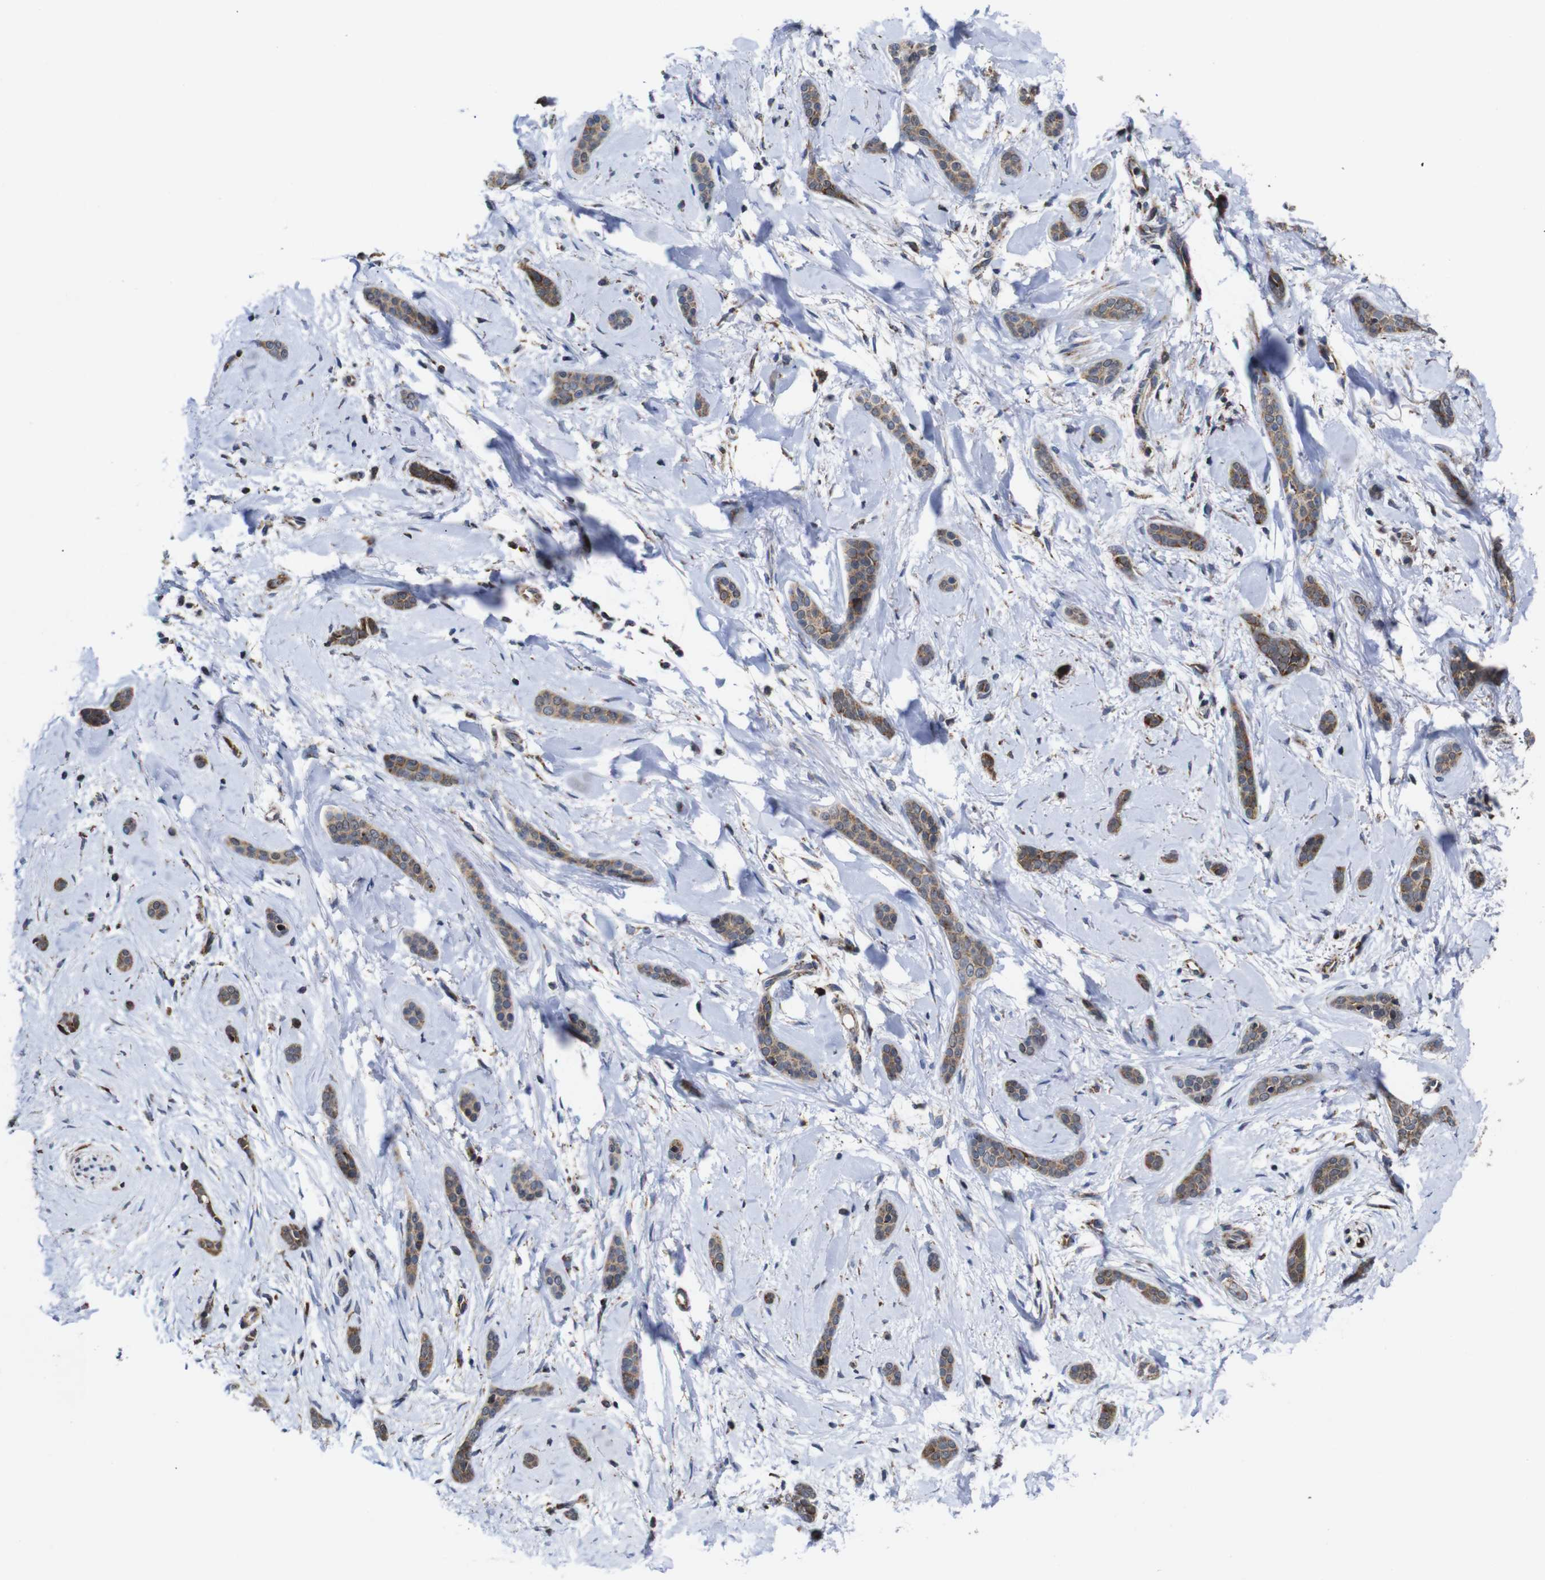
{"staining": {"intensity": "moderate", "quantity": ">75%", "location": "cytoplasmic/membranous"}, "tissue": "skin cancer", "cell_type": "Tumor cells", "image_type": "cancer", "snomed": [{"axis": "morphology", "description": "Basal cell carcinoma"}, {"axis": "morphology", "description": "Adnexal tumor, benign"}, {"axis": "topography", "description": "Skin"}], "caption": "Human skin cancer (basal cell carcinoma) stained with a protein marker displays moderate staining in tumor cells.", "gene": "C17orf80", "patient": {"sex": "female", "age": 42}}